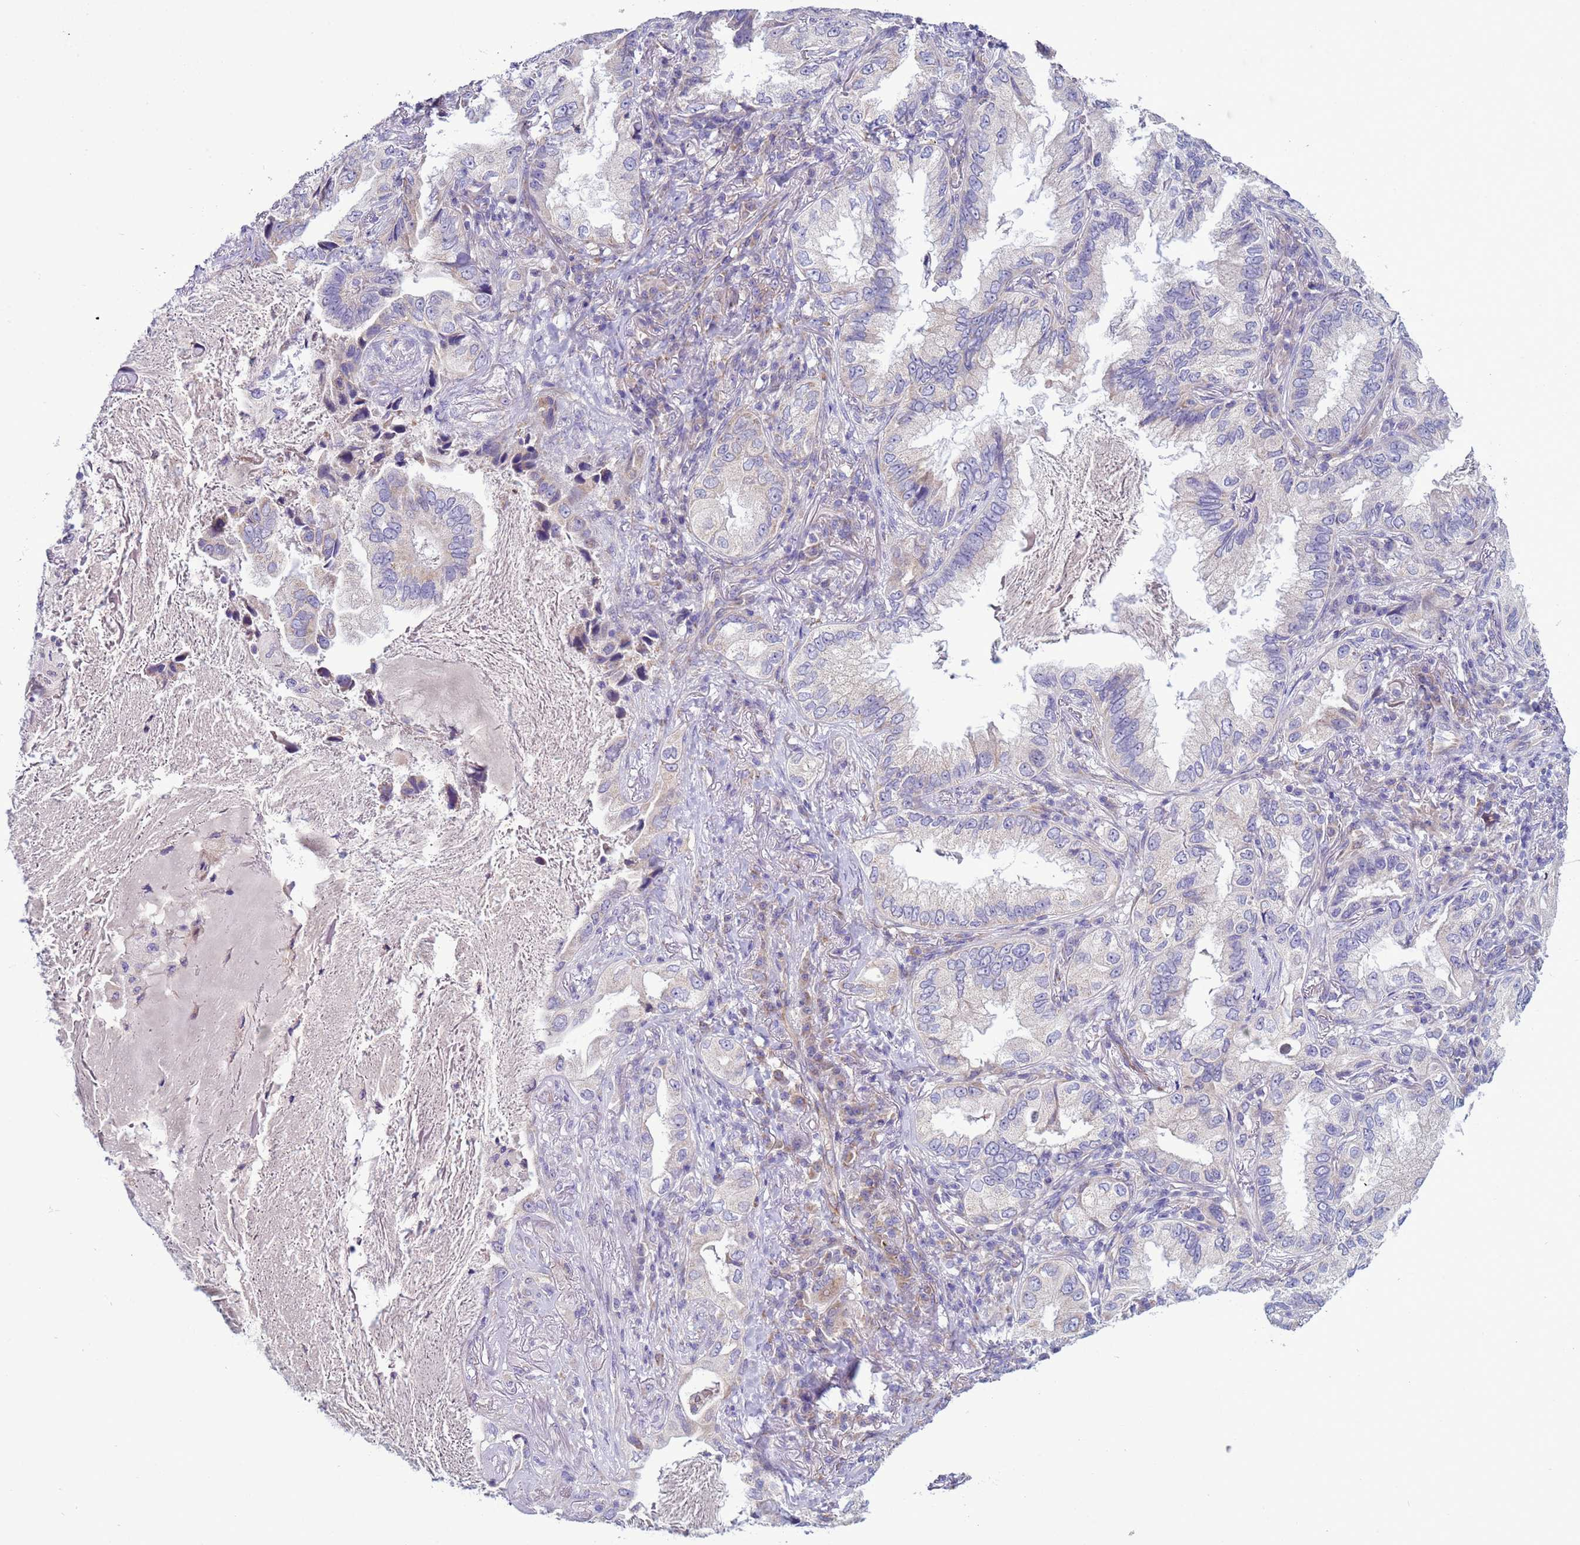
{"staining": {"intensity": "negative", "quantity": "none", "location": "none"}, "tissue": "lung cancer", "cell_type": "Tumor cells", "image_type": "cancer", "snomed": [{"axis": "morphology", "description": "Adenocarcinoma, NOS"}, {"axis": "topography", "description": "Lung"}], "caption": "Immunohistochemistry histopathology image of lung adenocarcinoma stained for a protein (brown), which reveals no staining in tumor cells. (Immunohistochemistry, brightfield microscopy, high magnification).", "gene": "ABHD17B", "patient": {"sex": "female", "age": 69}}